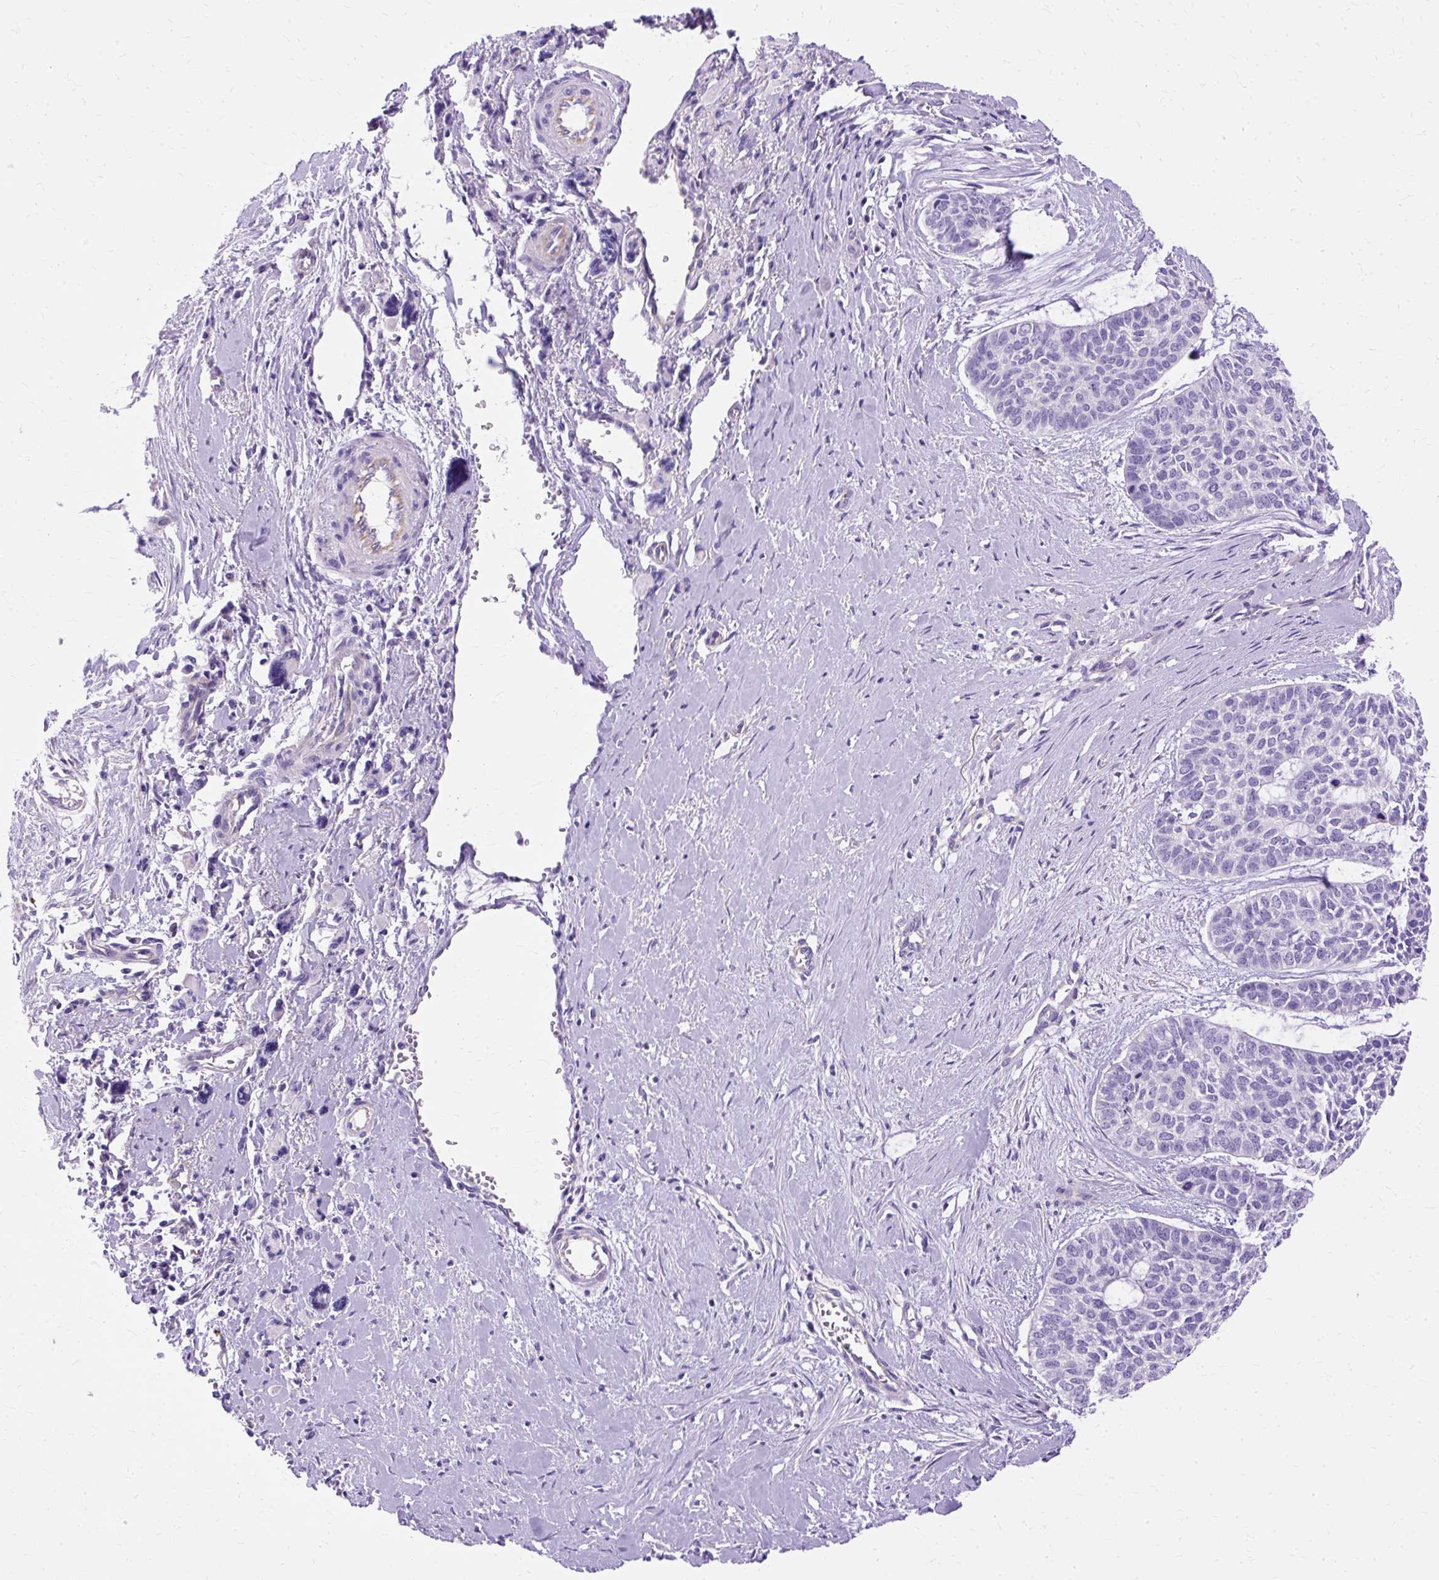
{"staining": {"intensity": "negative", "quantity": "none", "location": "none"}, "tissue": "skin cancer", "cell_type": "Tumor cells", "image_type": "cancer", "snomed": [{"axis": "morphology", "description": "Basal cell carcinoma"}, {"axis": "topography", "description": "Skin"}], "caption": "There is no significant positivity in tumor cells of skin cancer. (DAB IHC, high magnification).", "gene": "MYO6", "patient": {"sex": "female", "age": 64}}